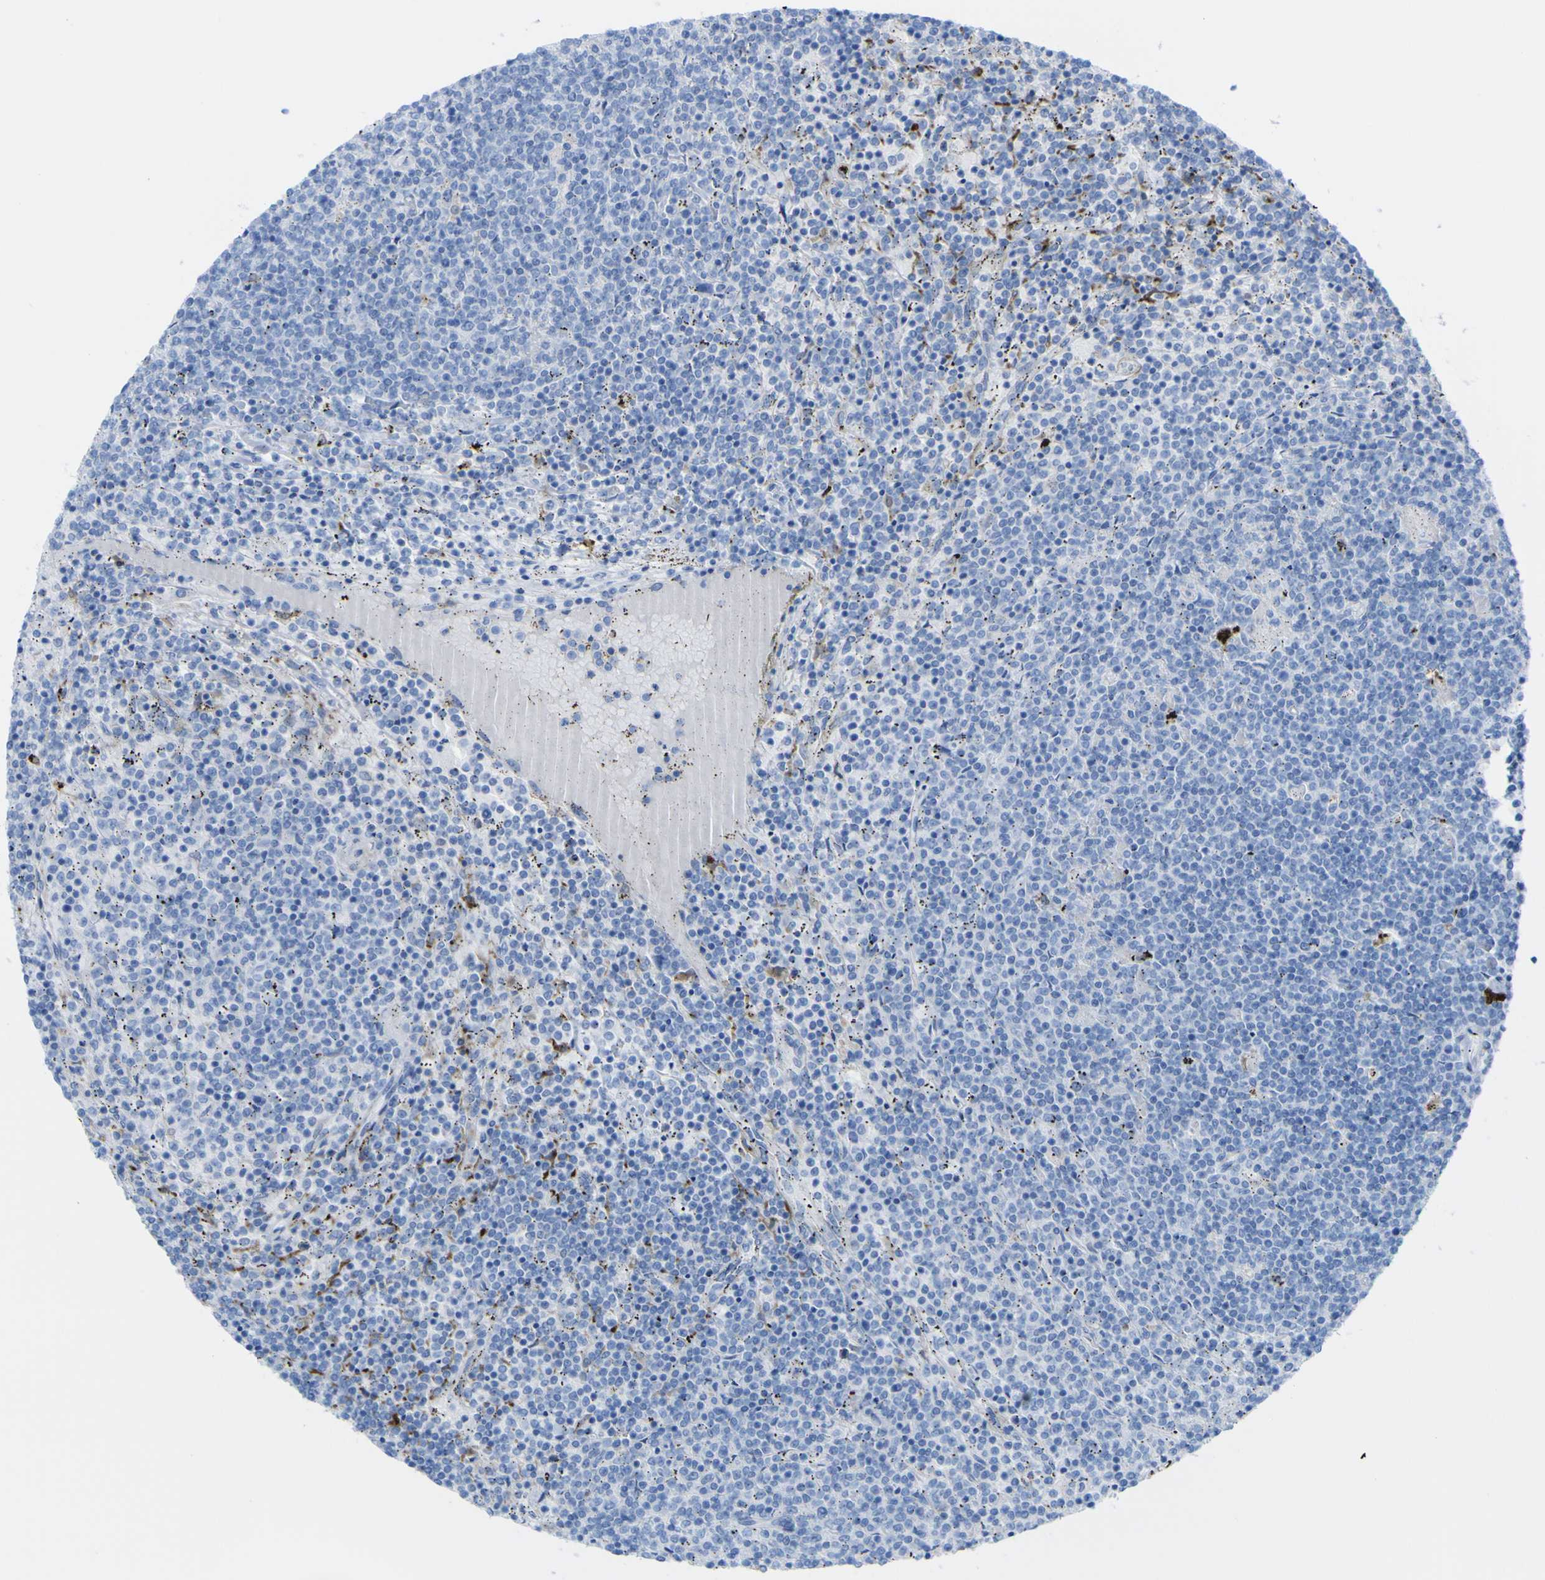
{"staining": {"intensity": "negative", "quantity": "none", "location": "none"}, "tissue": "lymphoma", "cell_type": "Tumor cells", "image_type": "cancer", "snomed": [{"axis": "morphology", "description": "Malignant lymphoma, non-Hodgkin's type, Low grade"}, {"axis": "topography", "description": "Spleen"}], "caption": "Tumor cells are negative for brown protein staining in malignant lymphoma, non-Hodgkin's type (low-grade).", "gene": "PLD3", "patient": {"sex": "female", "age": 50}}